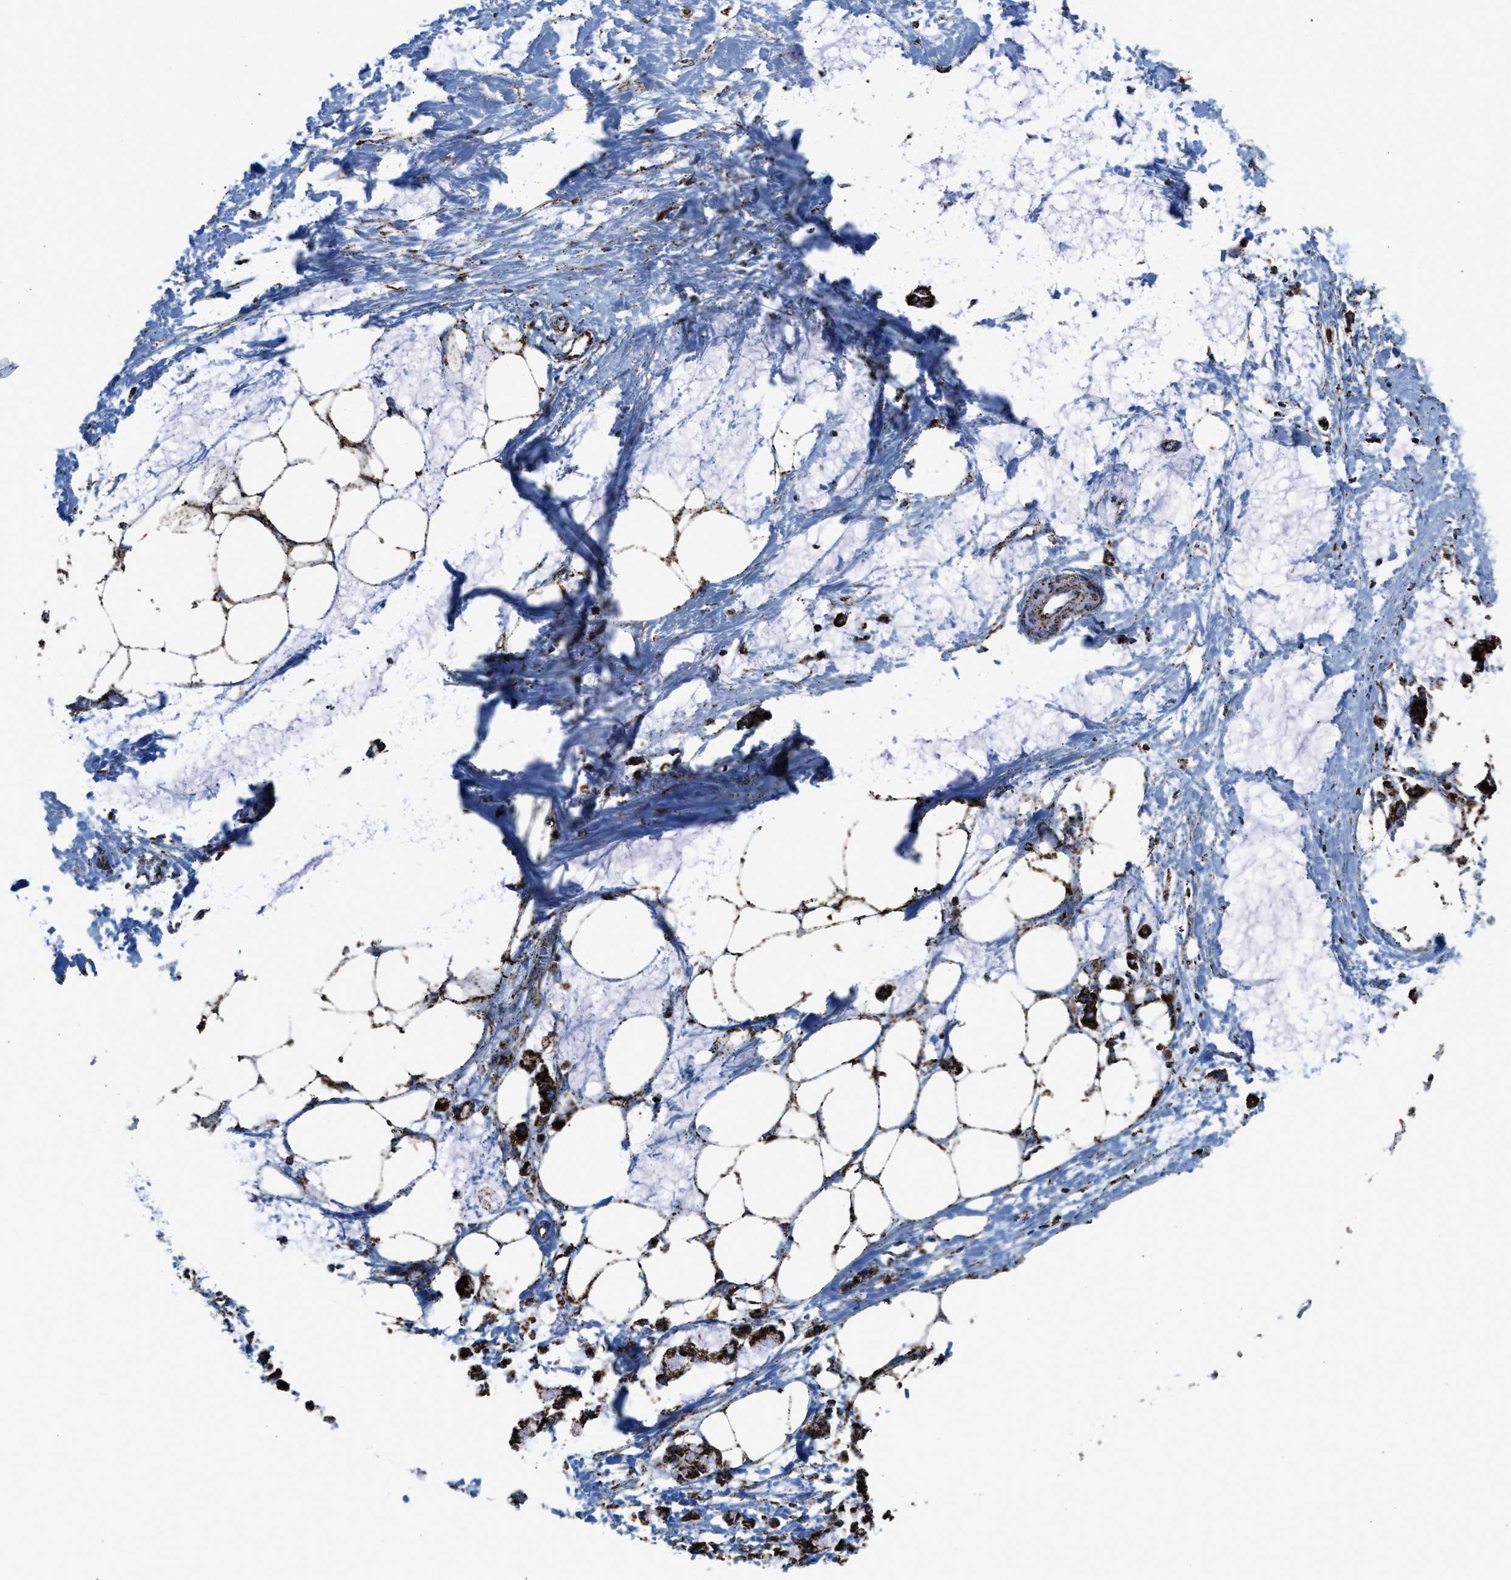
{"staining": {"intensity": "strong", "quantity": ">75%", "location": "cytoplasmic/membranous"}, "tissue": "adipose tissue", "cell_type": "Adipocytes", "image_type": "normal", "snomed": [{"axis": "morphology", "description": "Normal tissue, NOS"}, {"axis": "morphology", "description": "Adenocarcinoma, NOS"}, {"axis": "topography", "description": "Colon"}, {"axis": "topography", "description": "Peripheral nerve tissue"}], "caption": "Protein positivity by immunohistochemistry (IHC) exhibits strong cytoplasmic/membranous staining in about >75% of adipocytes in benign adipose tissue.", "gene": "ECHS1", "patient": {"sex": "male", "age": 14}}